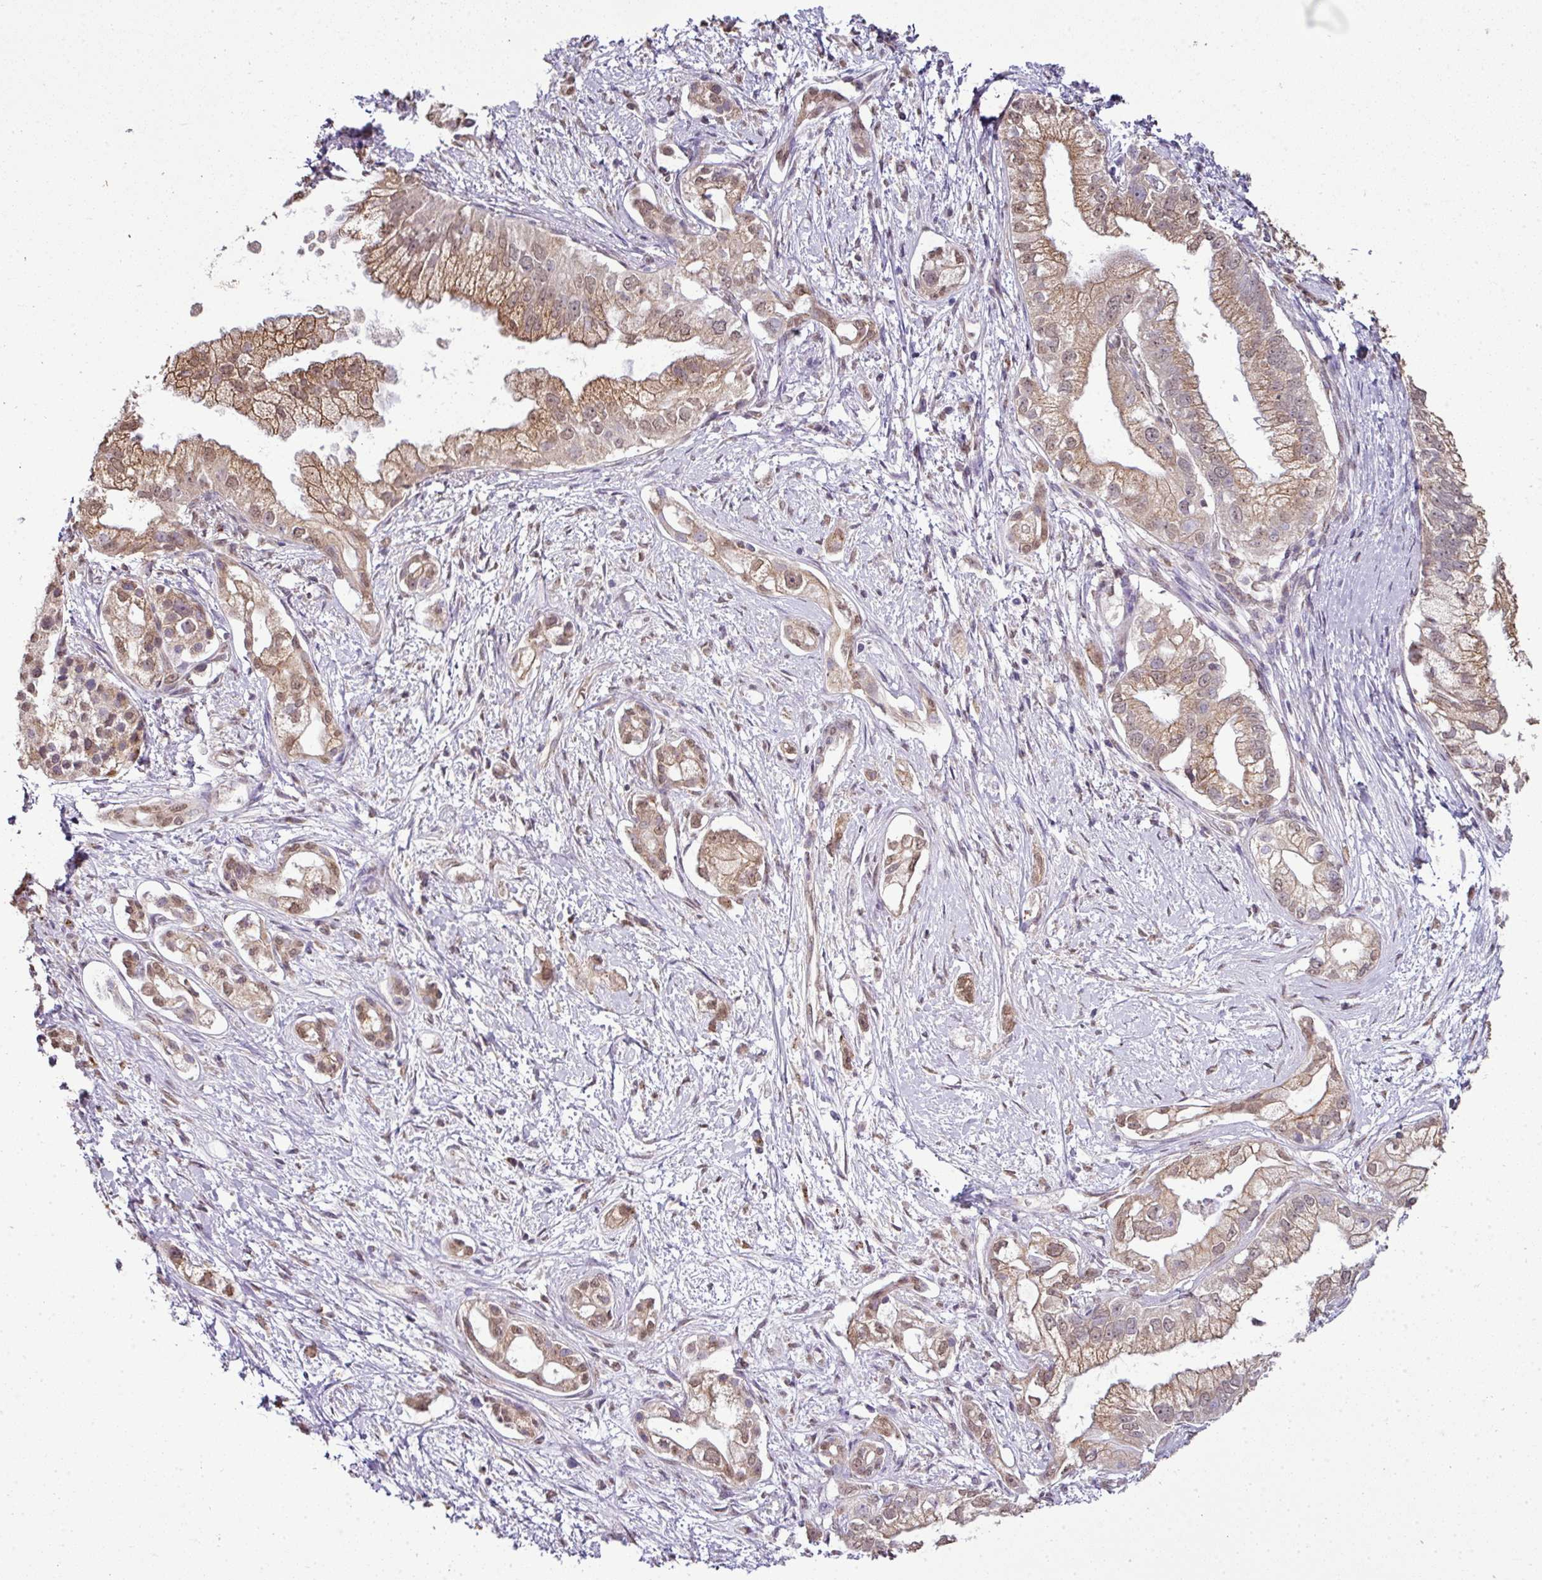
{"staining": {"intensity": "moderate", "quantity": ">75%", "location": "cytoplasmic/membranous"}, "tissue": "pancreatic cancer", "cell_type": "Tumor cells", "image_type": "cancer", "snomed": [{"axis": "morphology", "description": "Adenocarcinoma, NOS"}, {"axis": "topography", "description": "Pancreas"}], "caption": "Human pancreatic cancer stained with a protein marker reveals moderate staining in tumor cells.", "gene": "JPH2", "patient": {"sex": "male", "age": 70}}